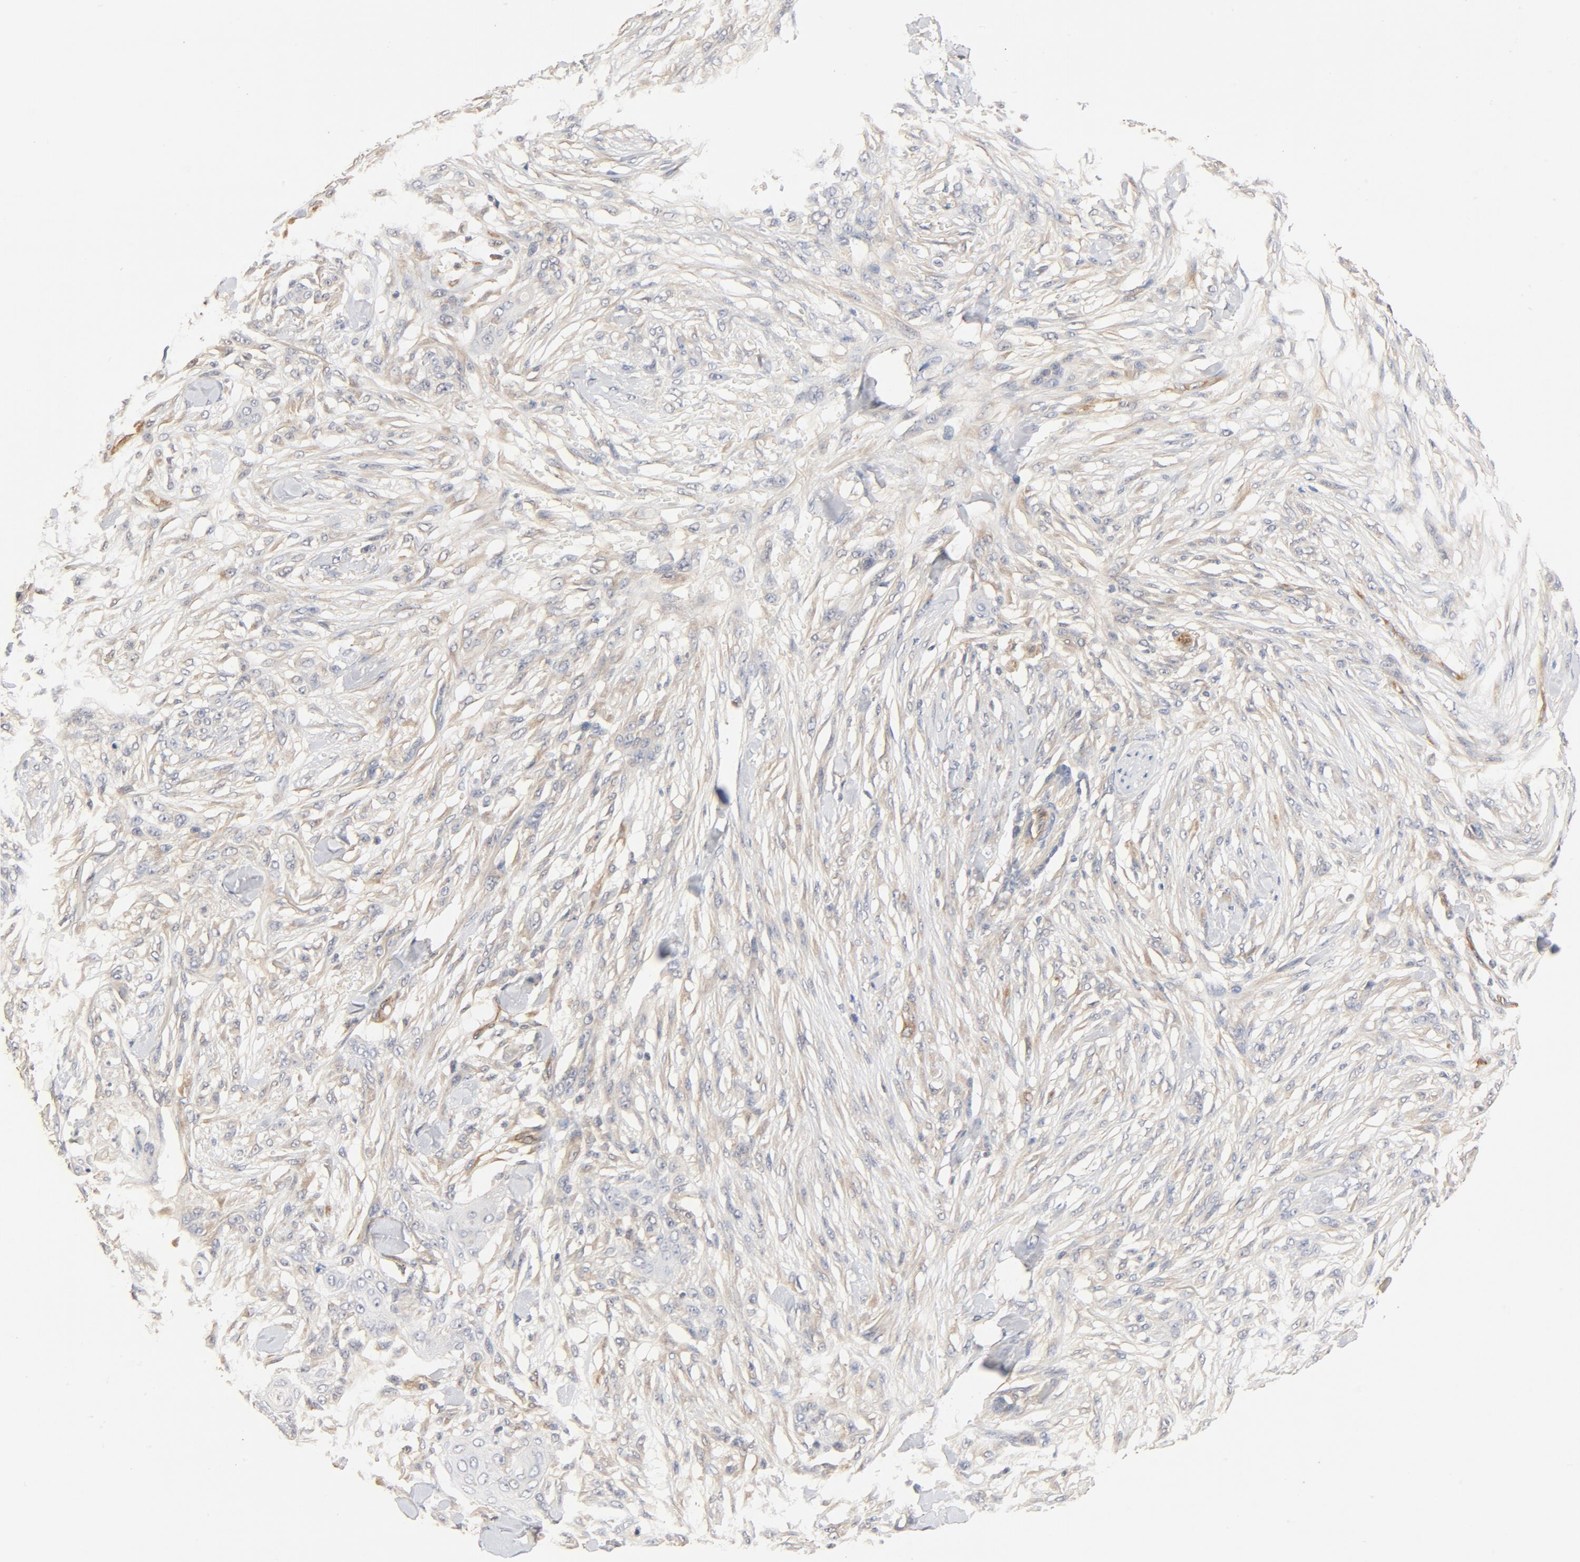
{"staining": {"intensity": "weak", "quantity": ">75%", "location": "cytoplasmic/membranous"}, "tissue": "skin cancer", "cell_type": "Tumor cells", "image_type": "cancer", "snomed": [{"axis": "morphology", "description": "Normal tissue, NOS"}, {"axis": "morphology", "description": "Squamous cell carcinoma, NOS"}, {"axis": "topography", "description": "Skin"}], "caption": "A micrograph showing weak cytoplasmic/membranous positivity in approximately >75% of tumor cells in squamous cell carcinoma (skin), as visualized by brown immunohistochemical staining.", "gene": "UBE2J1", "patient": {"sex": "female", "age": 59}}